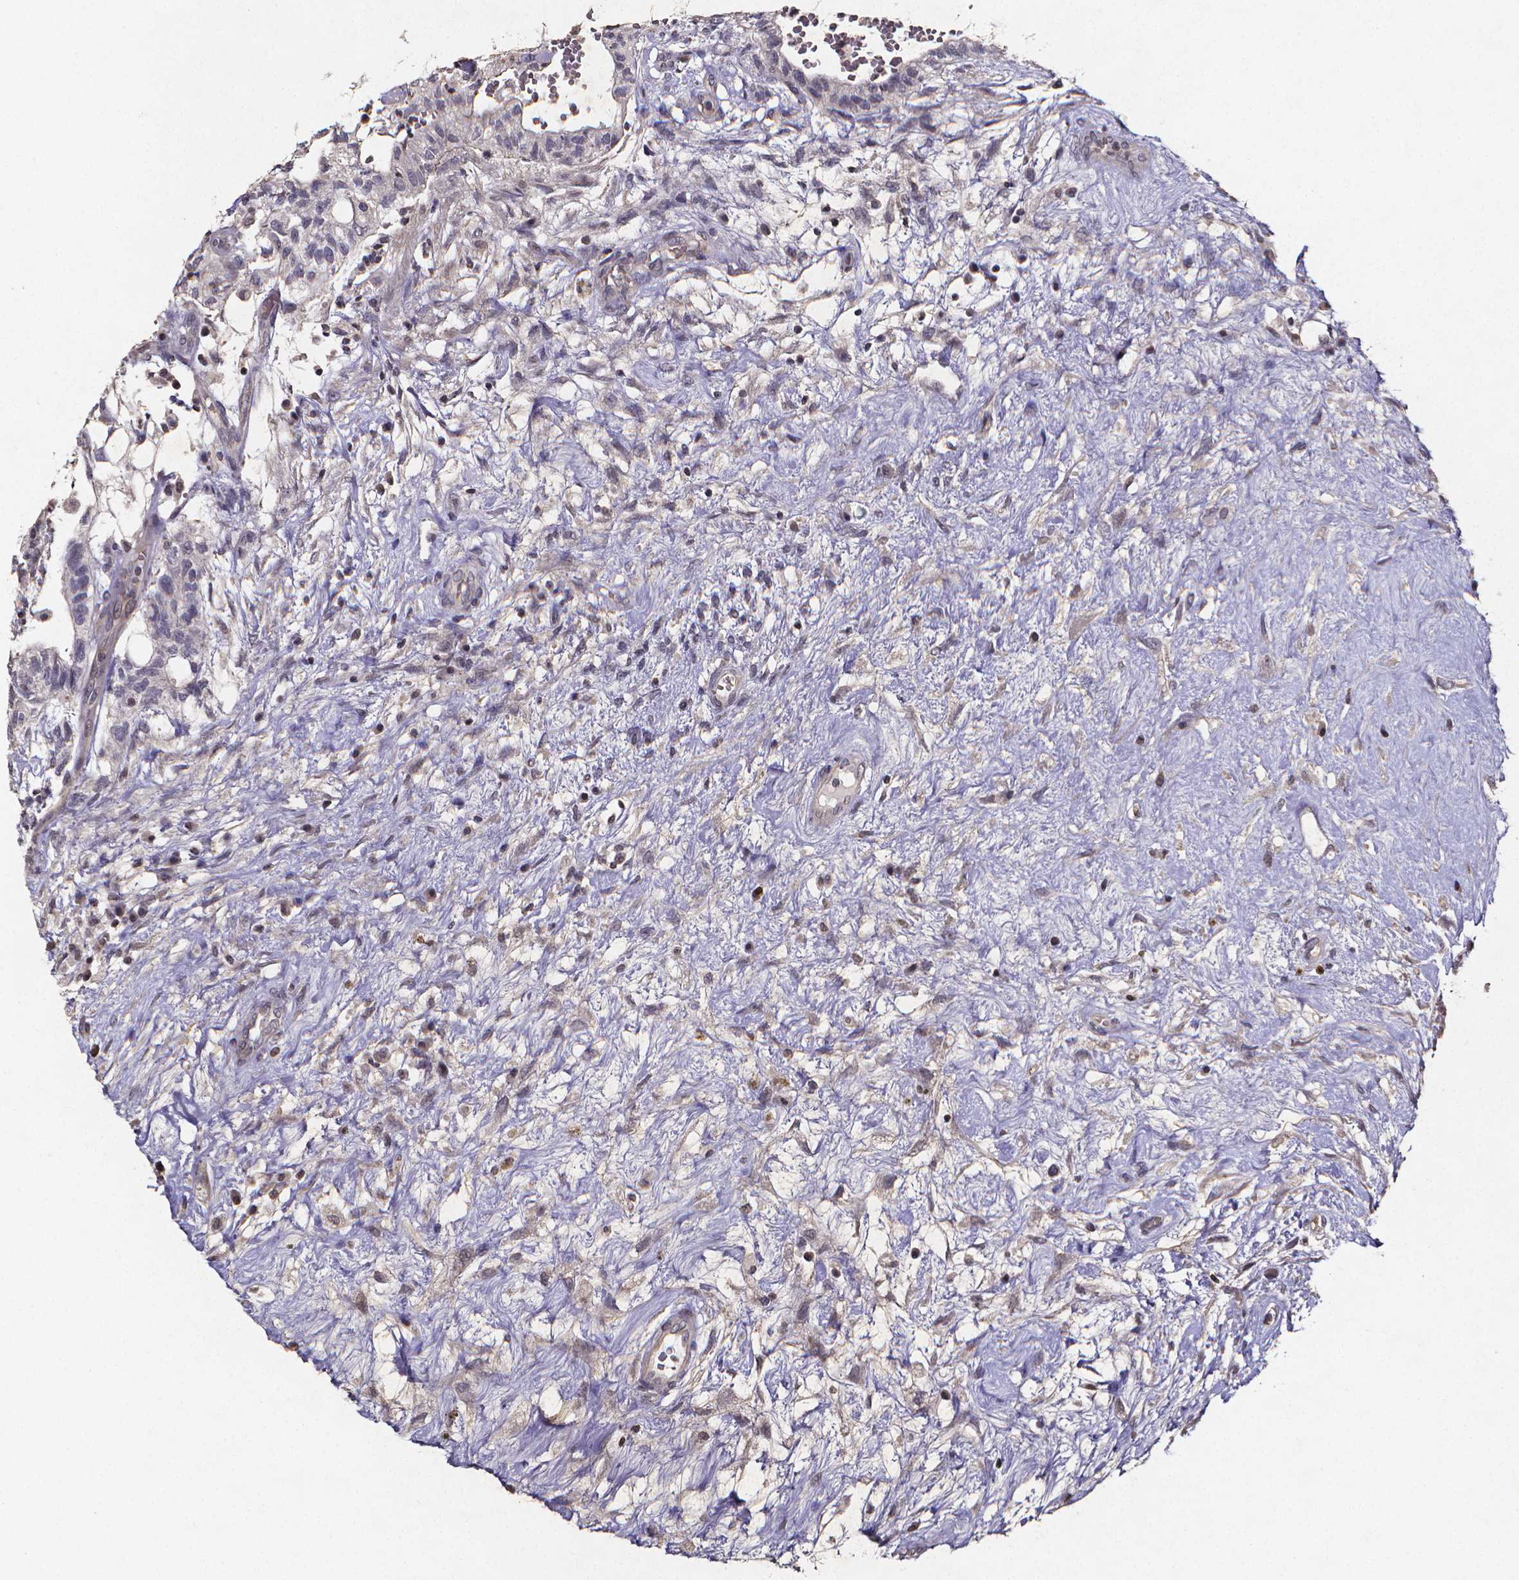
{"staining": {"intensity": "negative", "quantity": "none", "location": "none"}, "tissue": "testis cancer", "cell_type": "Tumor cells", "image_type": "cancer", "snomed": [{"axis": "morphology", "description": "Normal tissue, NOS"}, {"axis": "morphology", "description": "Carcinoma, Embryonal, NOS"}, {"axis": "topography", "description": "Testis"}], "caption": "Testis cancer was stained to show a protein in brown. There is no significant positivity in tumor cells.", "gene": "TP73", "patient": {"sex": "male", "age": 32}}